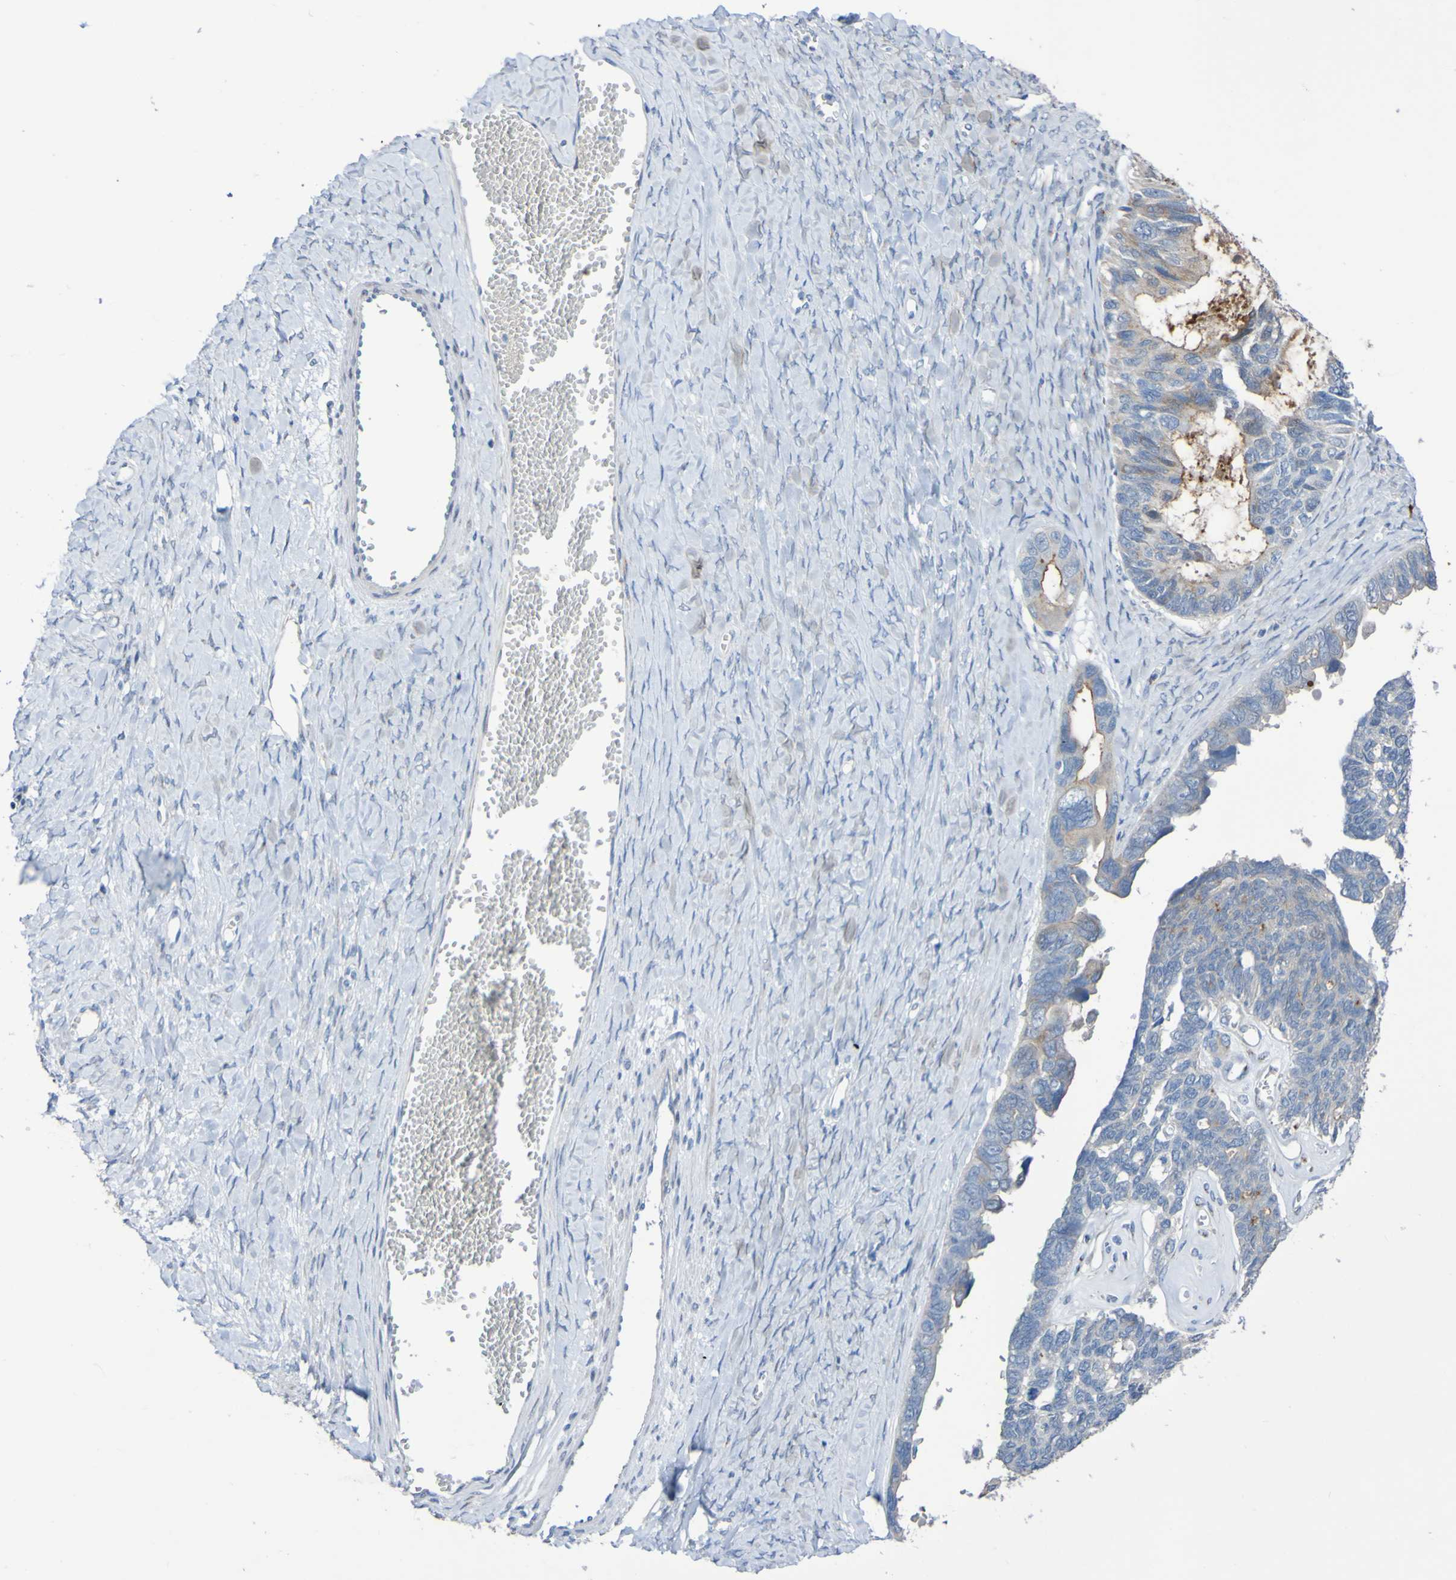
{"staining": {"intensity": "strong", "quantity": "25%-75%", "location": "cytoplasmic/membranous"}, "tissue": "ovarian cancer", "cell_type": "Tumor cells", "image_type": "cancer", "snomed": [{"axis": "morphology", "description": "Cystadenocarcinoma, serous, NOS"}, {"axis": "topography", "description": "Ovary"}], "caption": "Protein staining of ovarian cancer (serous cystadenocarcinoma) tissue demonstrates strong cytoplasmic/membranous expression in approximately 25%-75% of tumor cells.", "gene": "C11orf24", "patient": {"sex": "female", "age": 79}}